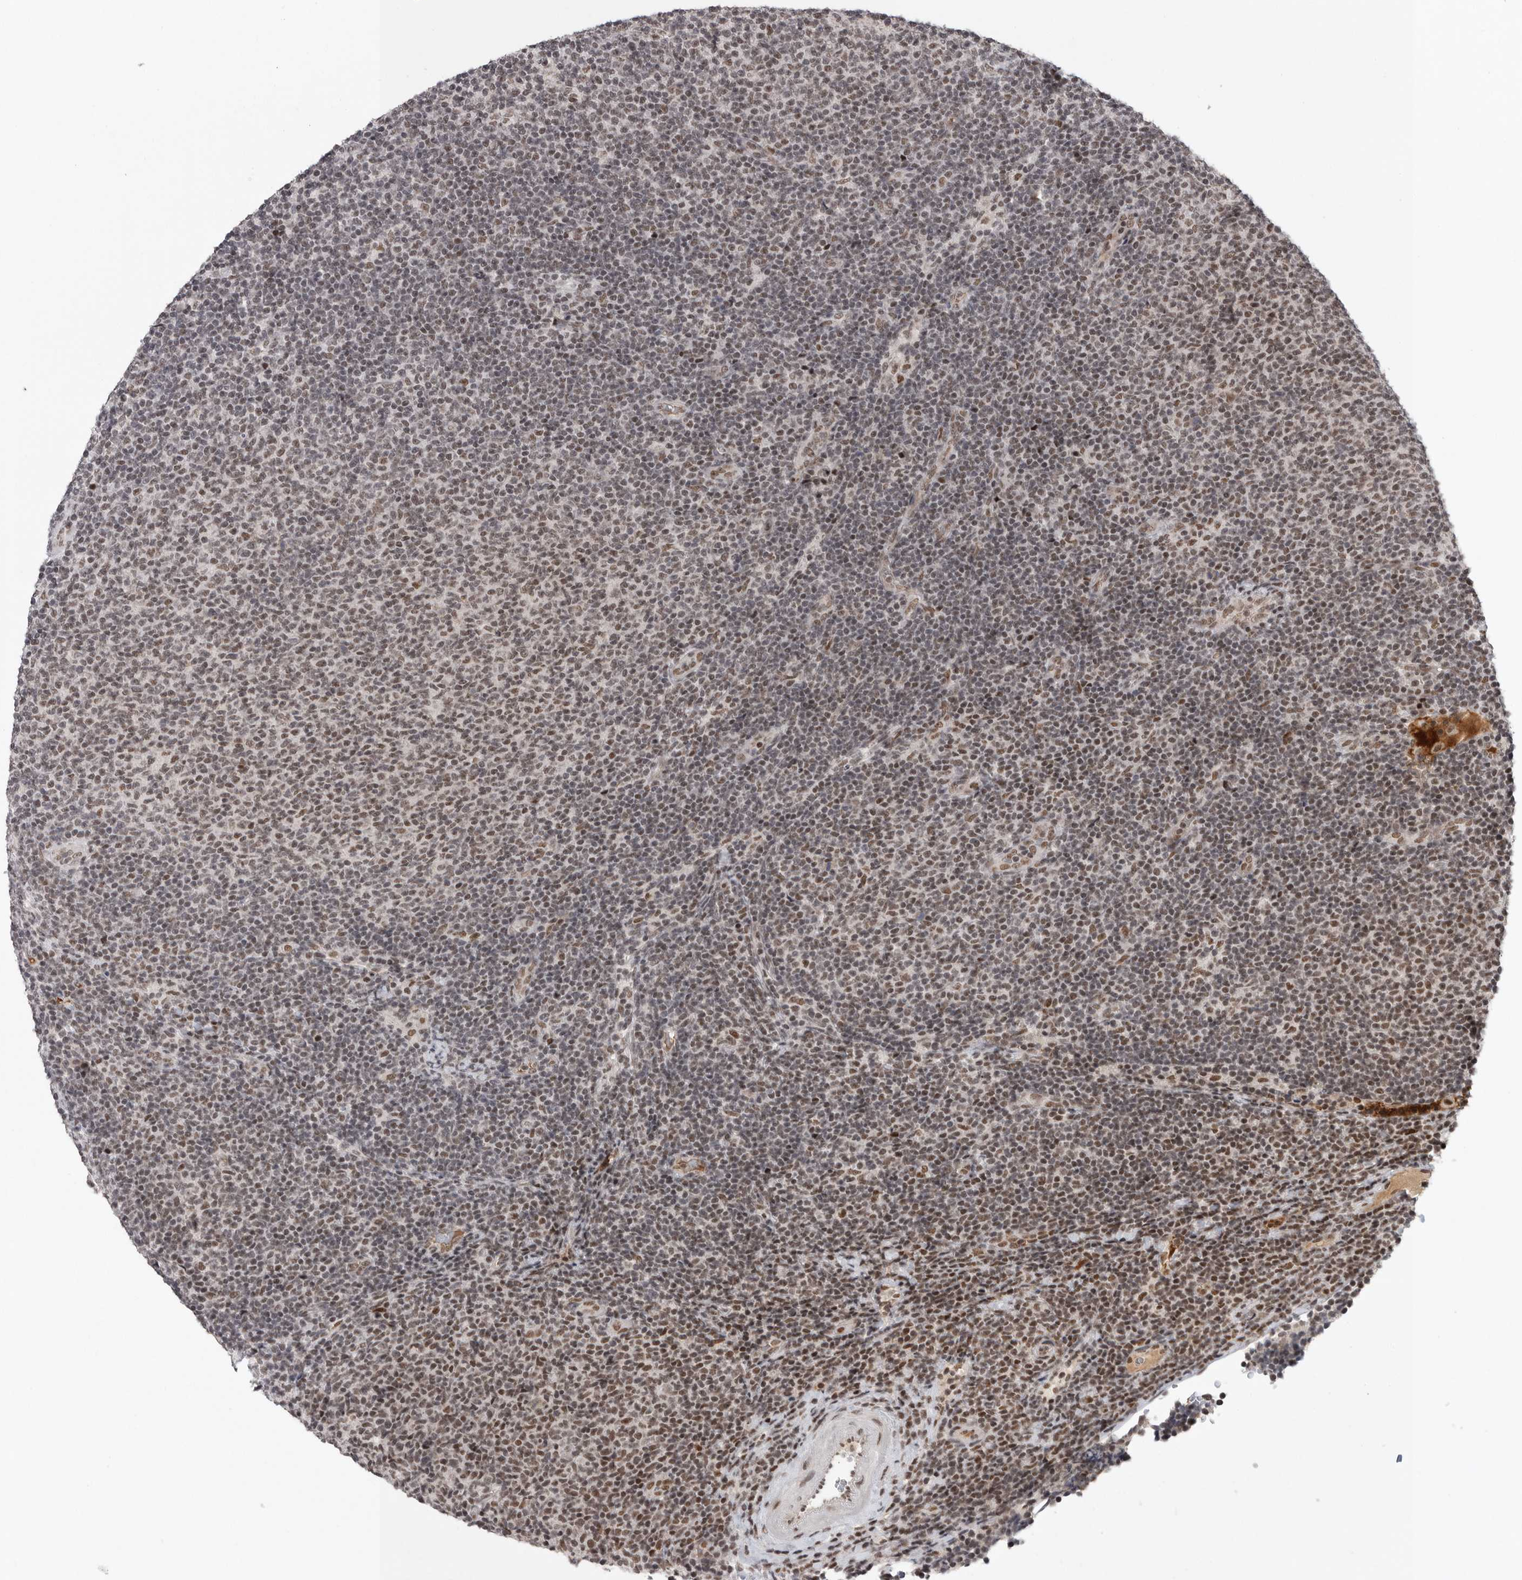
{"staining": {"intensity": "weak", "quantity": ">75%", "location": "nuclear"}, "tissue": "lymphoma", "cell_type": "Tumor cells", "image_type": "cancer", "snomed": [{"axis": "morphology", "description": "Malignant lymphoma, non-Hodgkin's type, Low grade"}, {"axis": "topography", "description": "Lymph node"}], "caption": "Lymphoma tissue demonstrates weak nuclear staining in about >75% of tumor cells", "gene": "POU5F1", "patient": {"sex": "male", "age": 66}}